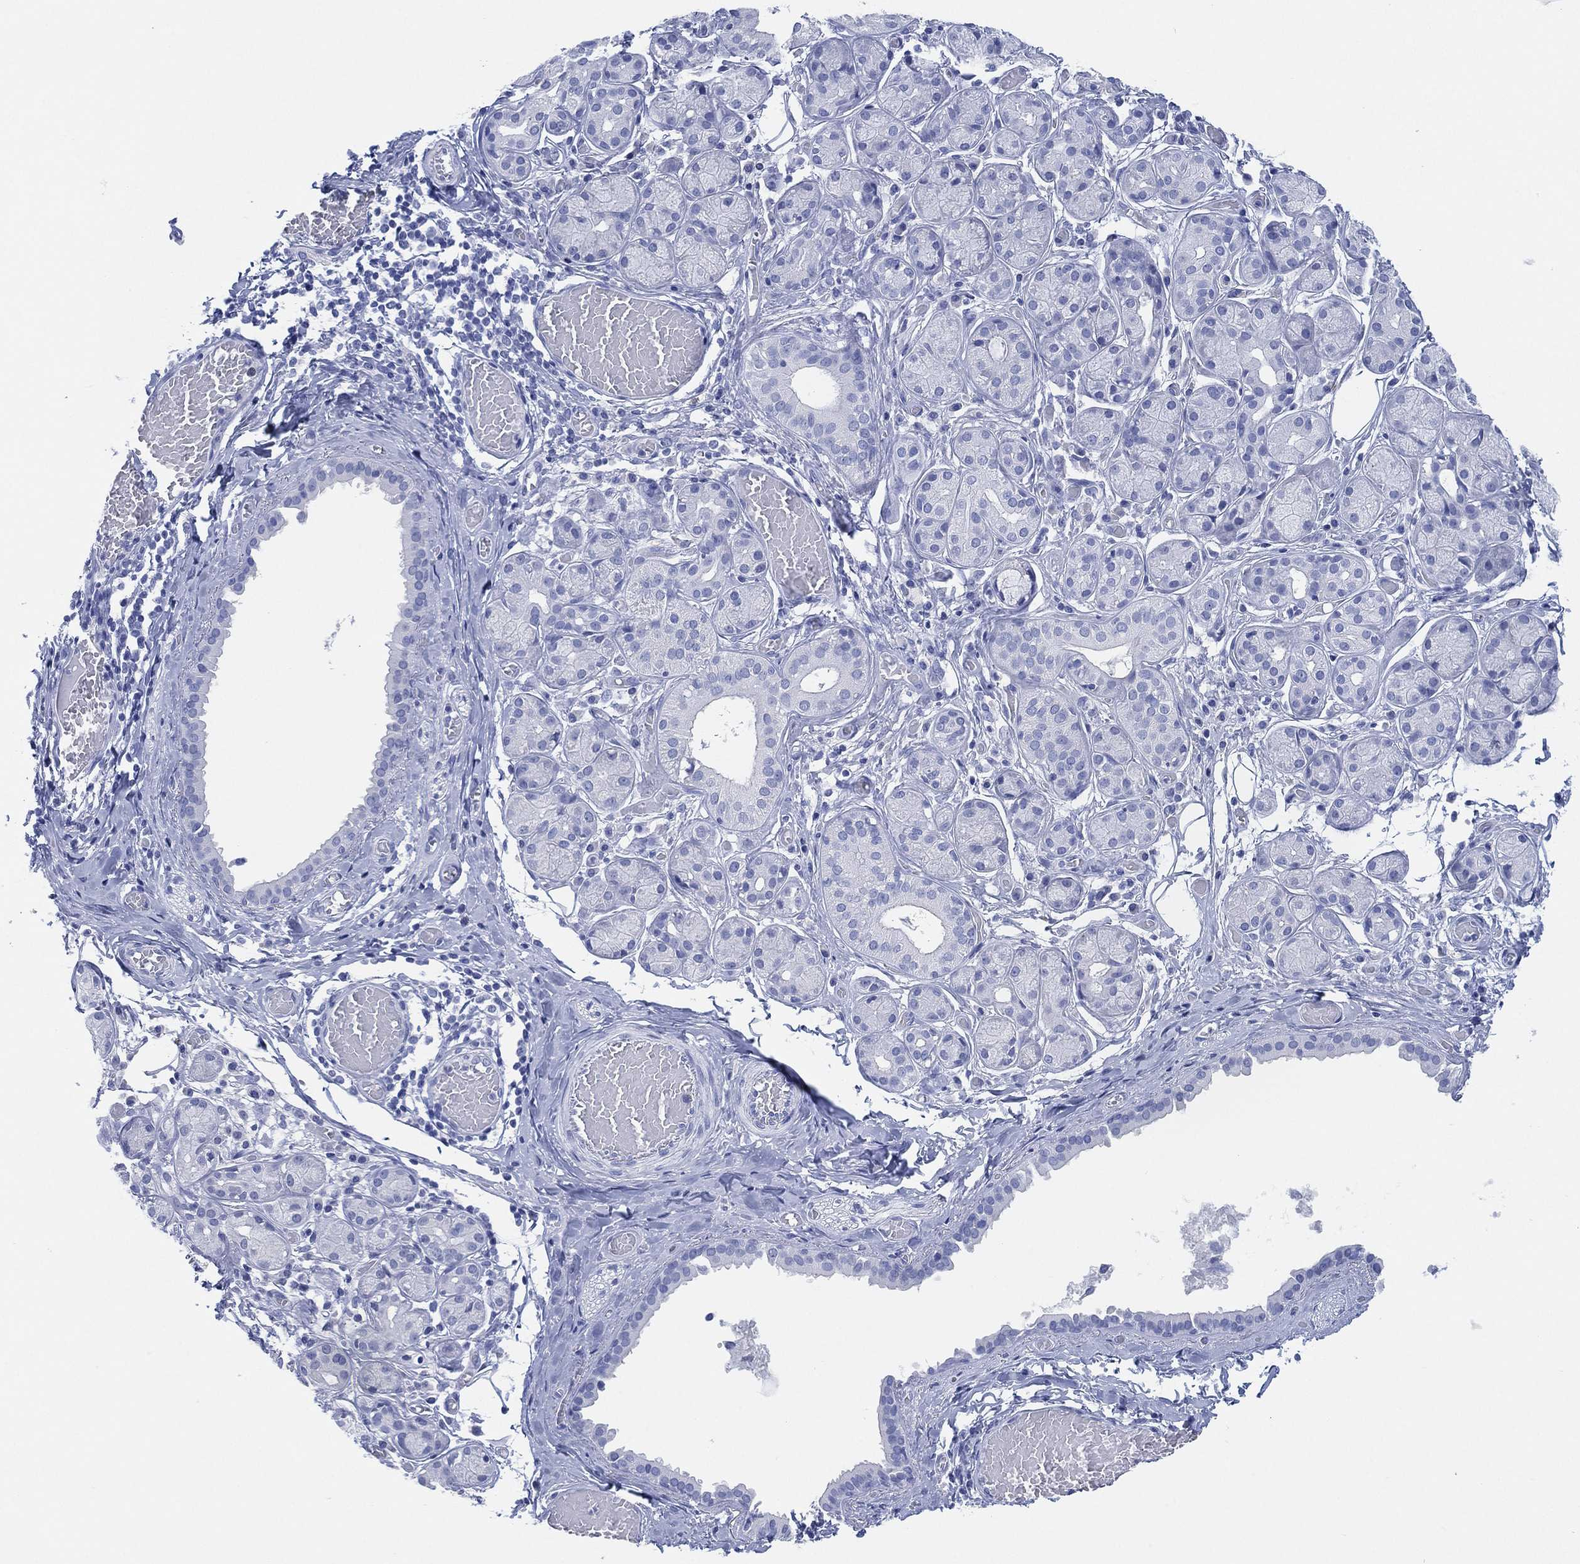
{"staining": {"intensity": "negative", "quantity": "none", "location": "none"}, "tissue": "salivary gland", "cell_type": "Glandular cells", "image_type": "normal", "snomed": [{"axis": "morphology", "description": "Normal tissue, NOS"}, {"axis": "topography", "description": "Salivary gland"}, {"axis": "topography", "description": "Peripheral nerve tissue"}], "caption": "Immunohistochemical staining of normal salivary gland shows no significant staining in glandular cells. (Stains: DAB IHC with hematoxylin counter stain, Microscopy: brightfield microscopy at high magnification).", "gene": "SLC9C2", "patient": {"sex": "male", "age": 71}}